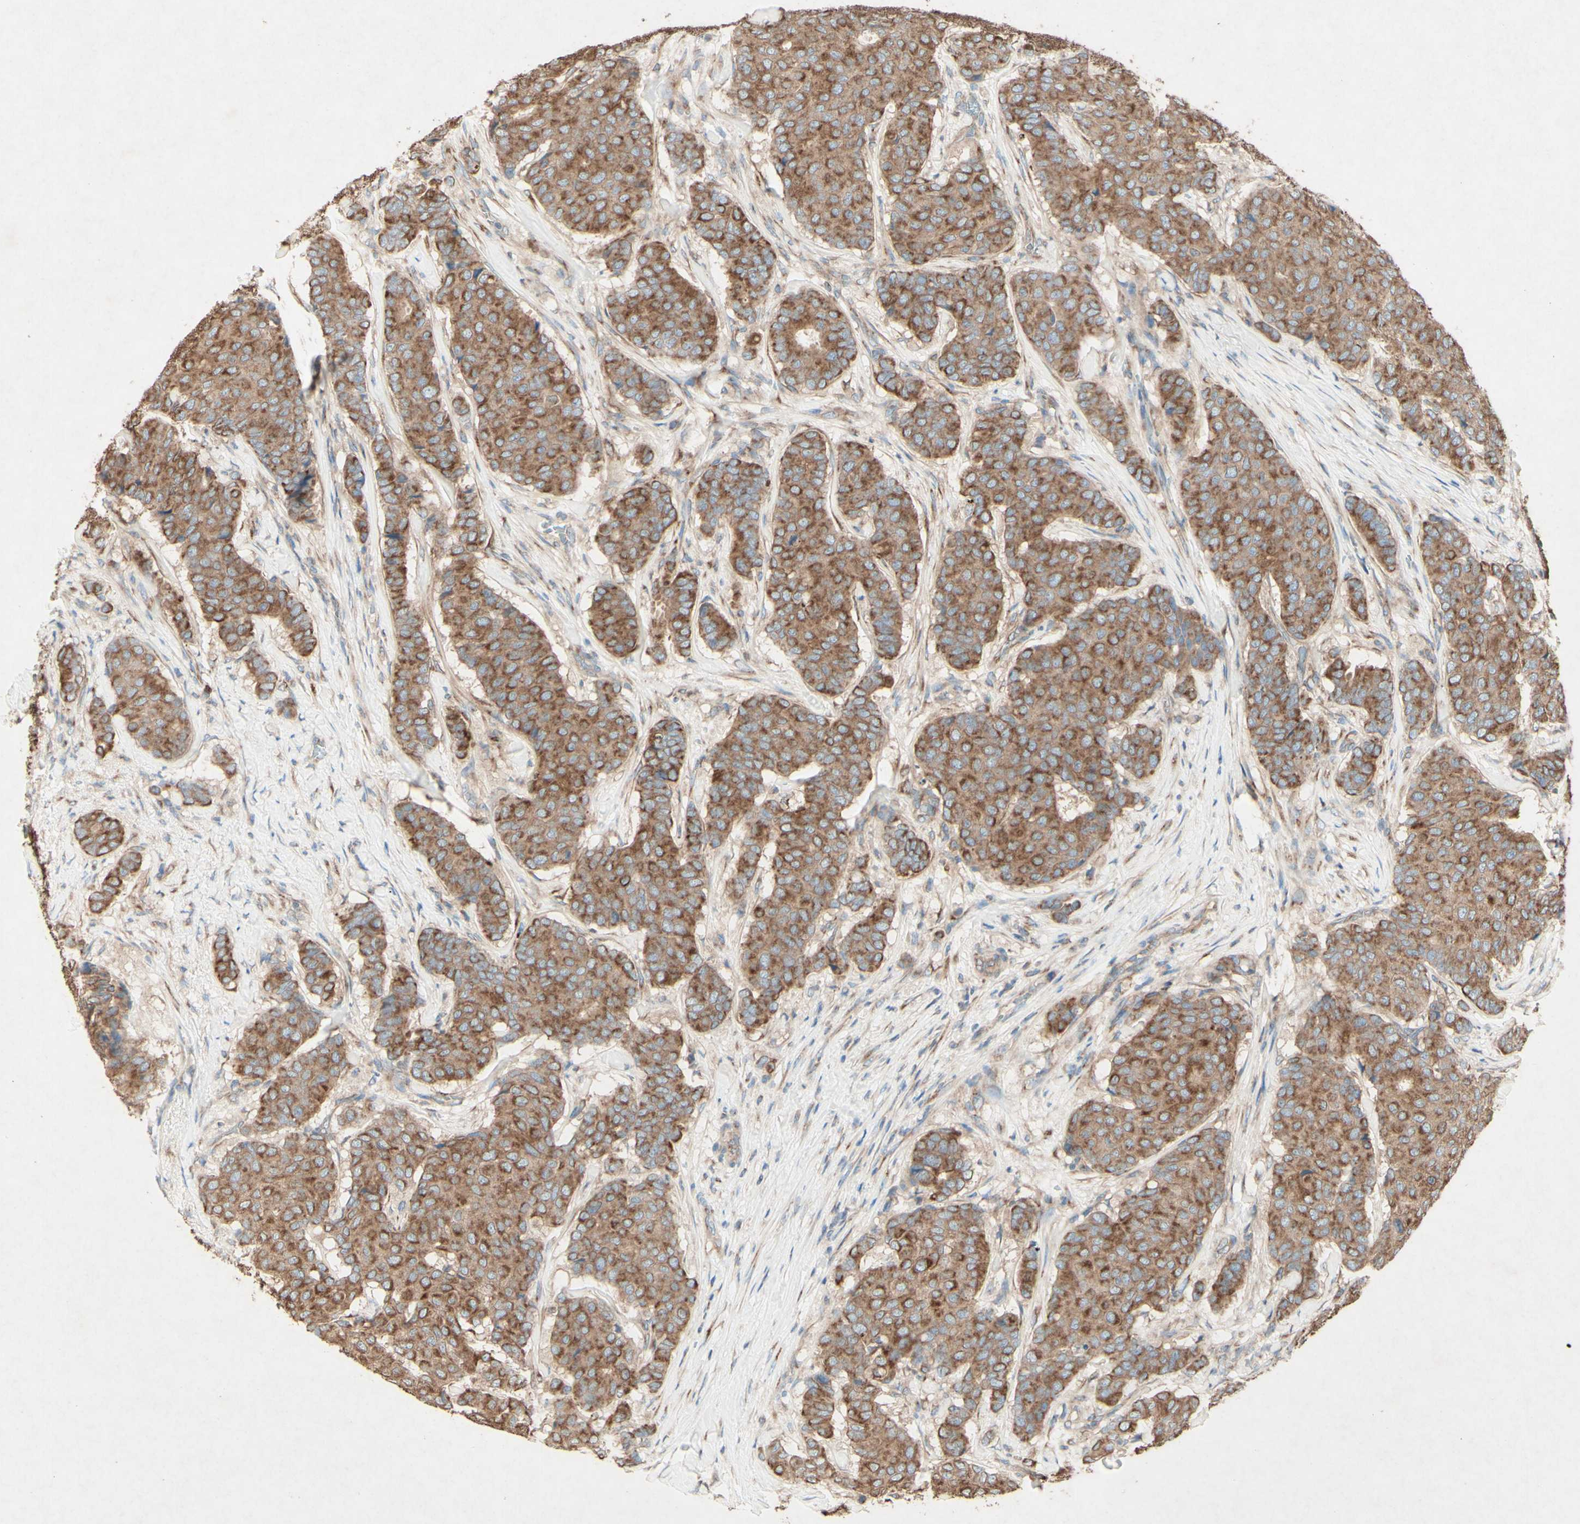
{"staining": {"intensity": "moderate", "quantity": ">75%", "location": "cytoplasmic/membranous"}, "tissue": "breast cancer", "cell_type": "Tumor cells", "image_type": "cancer", "snomed": [{"axis": "morphology", "description": "Duct carcinoma"}, {"axis": "topography", "description": "Breast"}], "caption": "Protein analysis of breast cancer tissue shows moderate cytoplasmic/membranous positivity in about >75% of tumor cells.", "gene": "MTM1", "patient": {"sex": "female", "age": 75}}